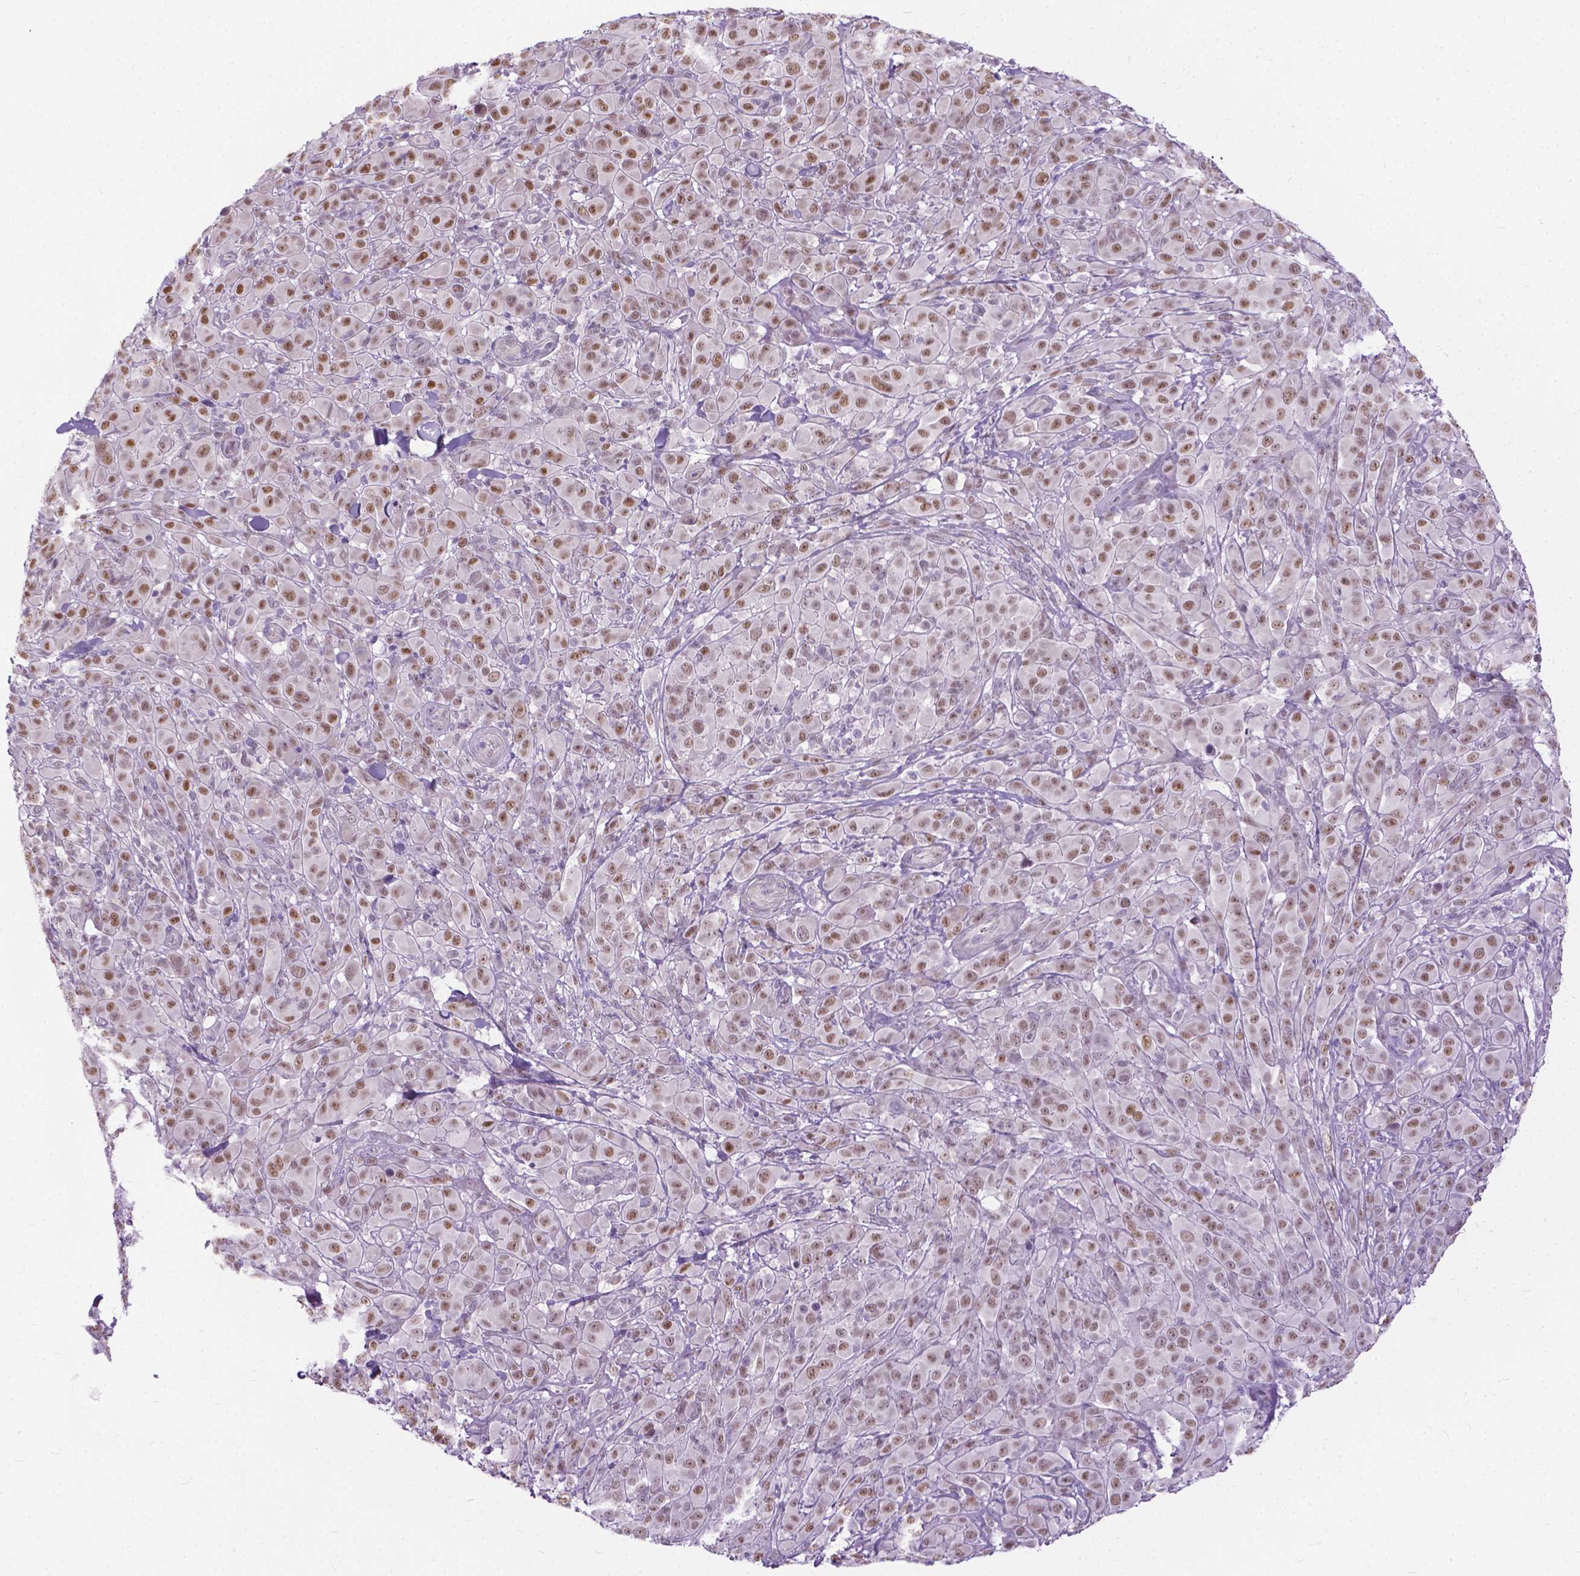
{"staining": {"intensity": "moderate", "quantity": ">75%", "location": "nuclear"}, "tissue": "melanoma", "cell_type": "Tumor cells", "image_type": "cancer", "snomed": [{"axis": "morphology", "description": "Malignant melanoma, NOS"}, {"axis": "topography", "description": "Skin"}], "caption": "DAB (3,3'-diaminobenzidine) immunohistochemical staining of melanoma demonstrates moderate nuclear protein positivity in about >75% of tumor cells.", "gene": "APCDD1L", "patient": {"sex": "female", "age": 87}}